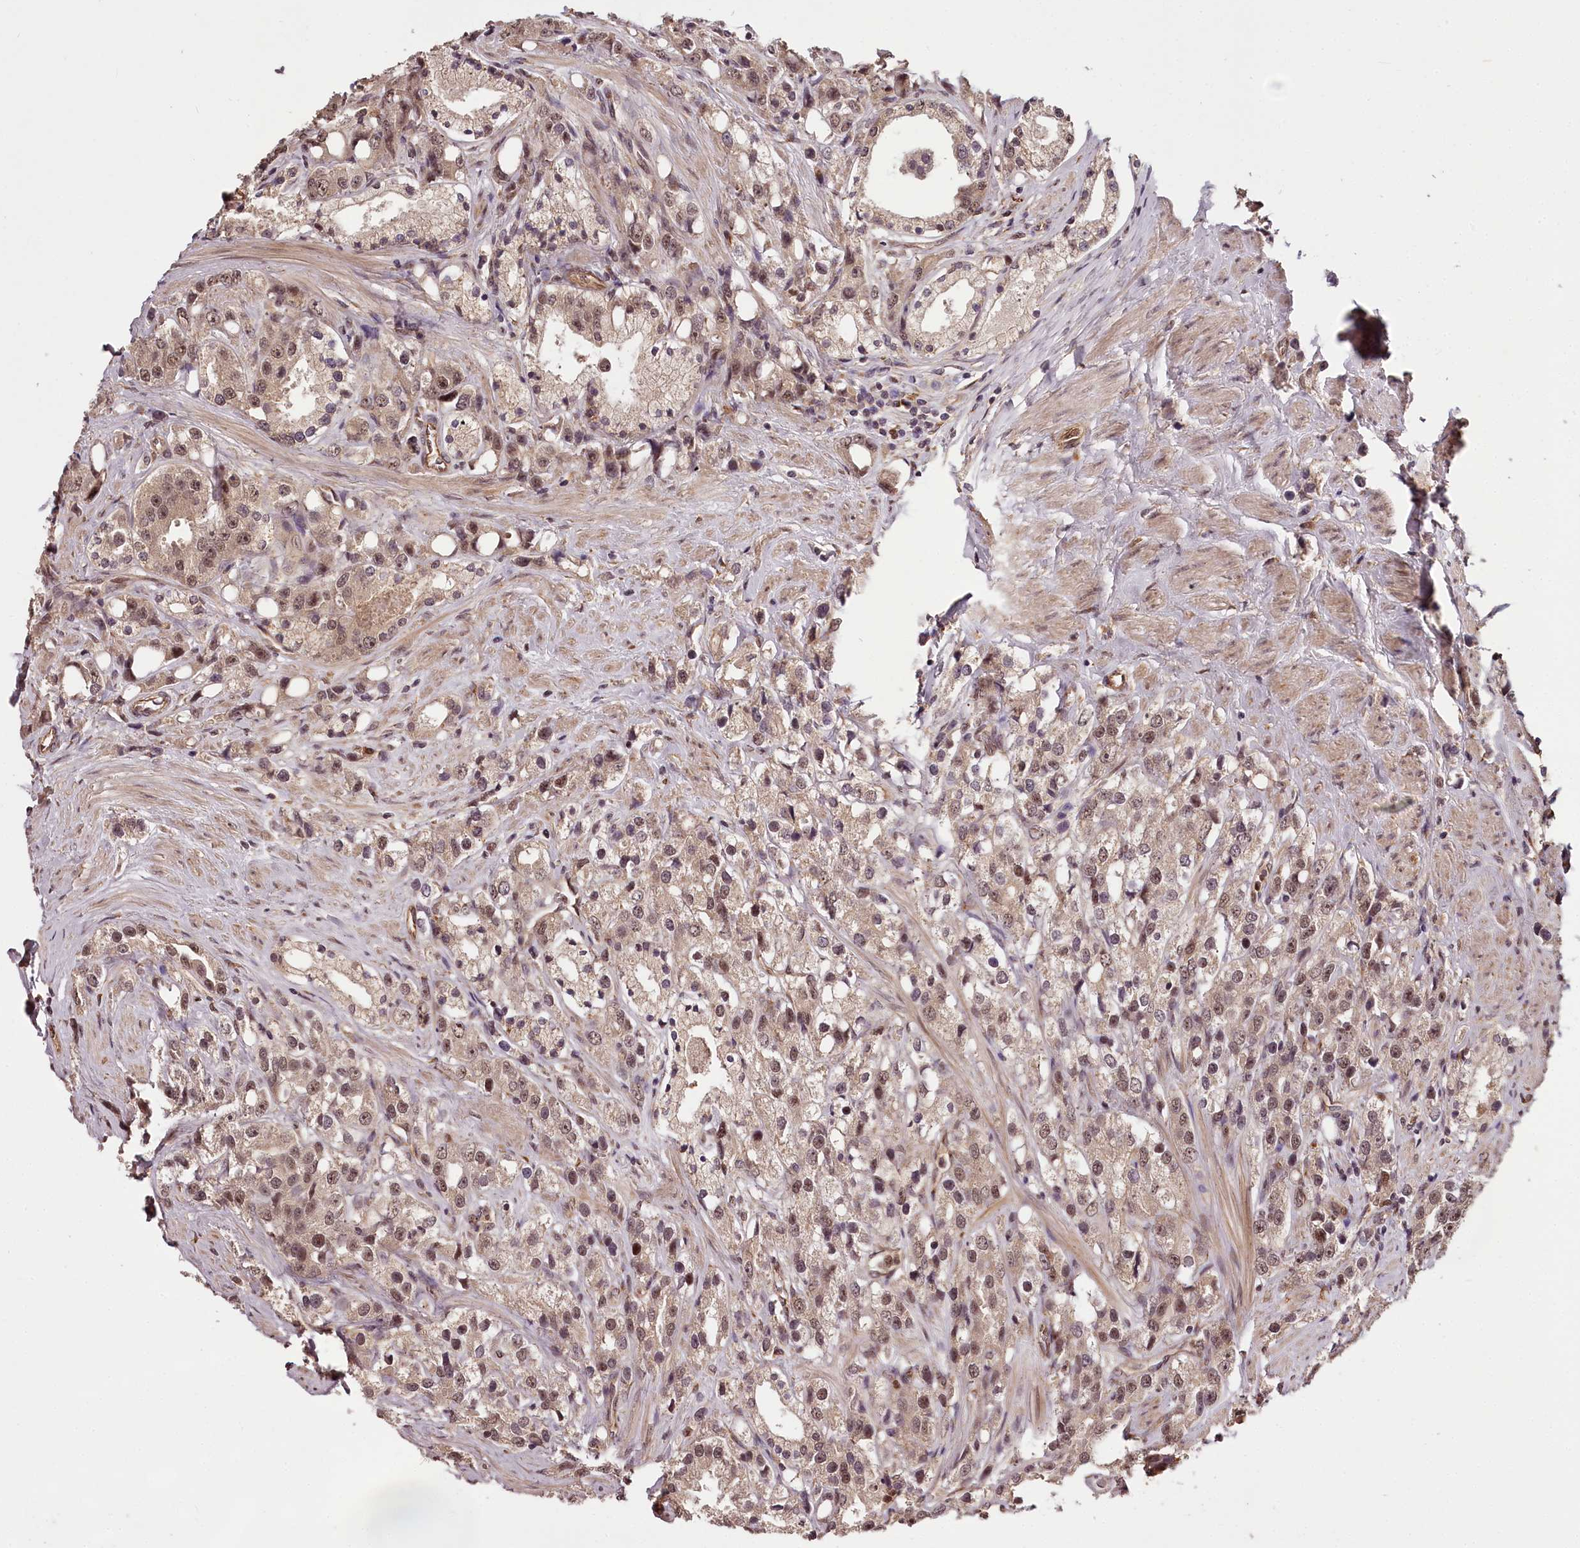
{"staining": {"intensity": "moderate", "quantity": ">75%", "location": "nuclear"}, "tissue": "prostate cancer", "cell_type": "Tumor cells", "image_type": "cancer", "snomed": [{"axis": "morphology", "description": "Adenocarcinoma, NOS"}, {"axis": "topography", "description": "Prostate"}], "caption": "Prostate adenocarcinoma stained with a protein marker reveals moderate staining in tumor cells.", "gene": "MAML3", "patient": {"sex": "male", "age": 79}}